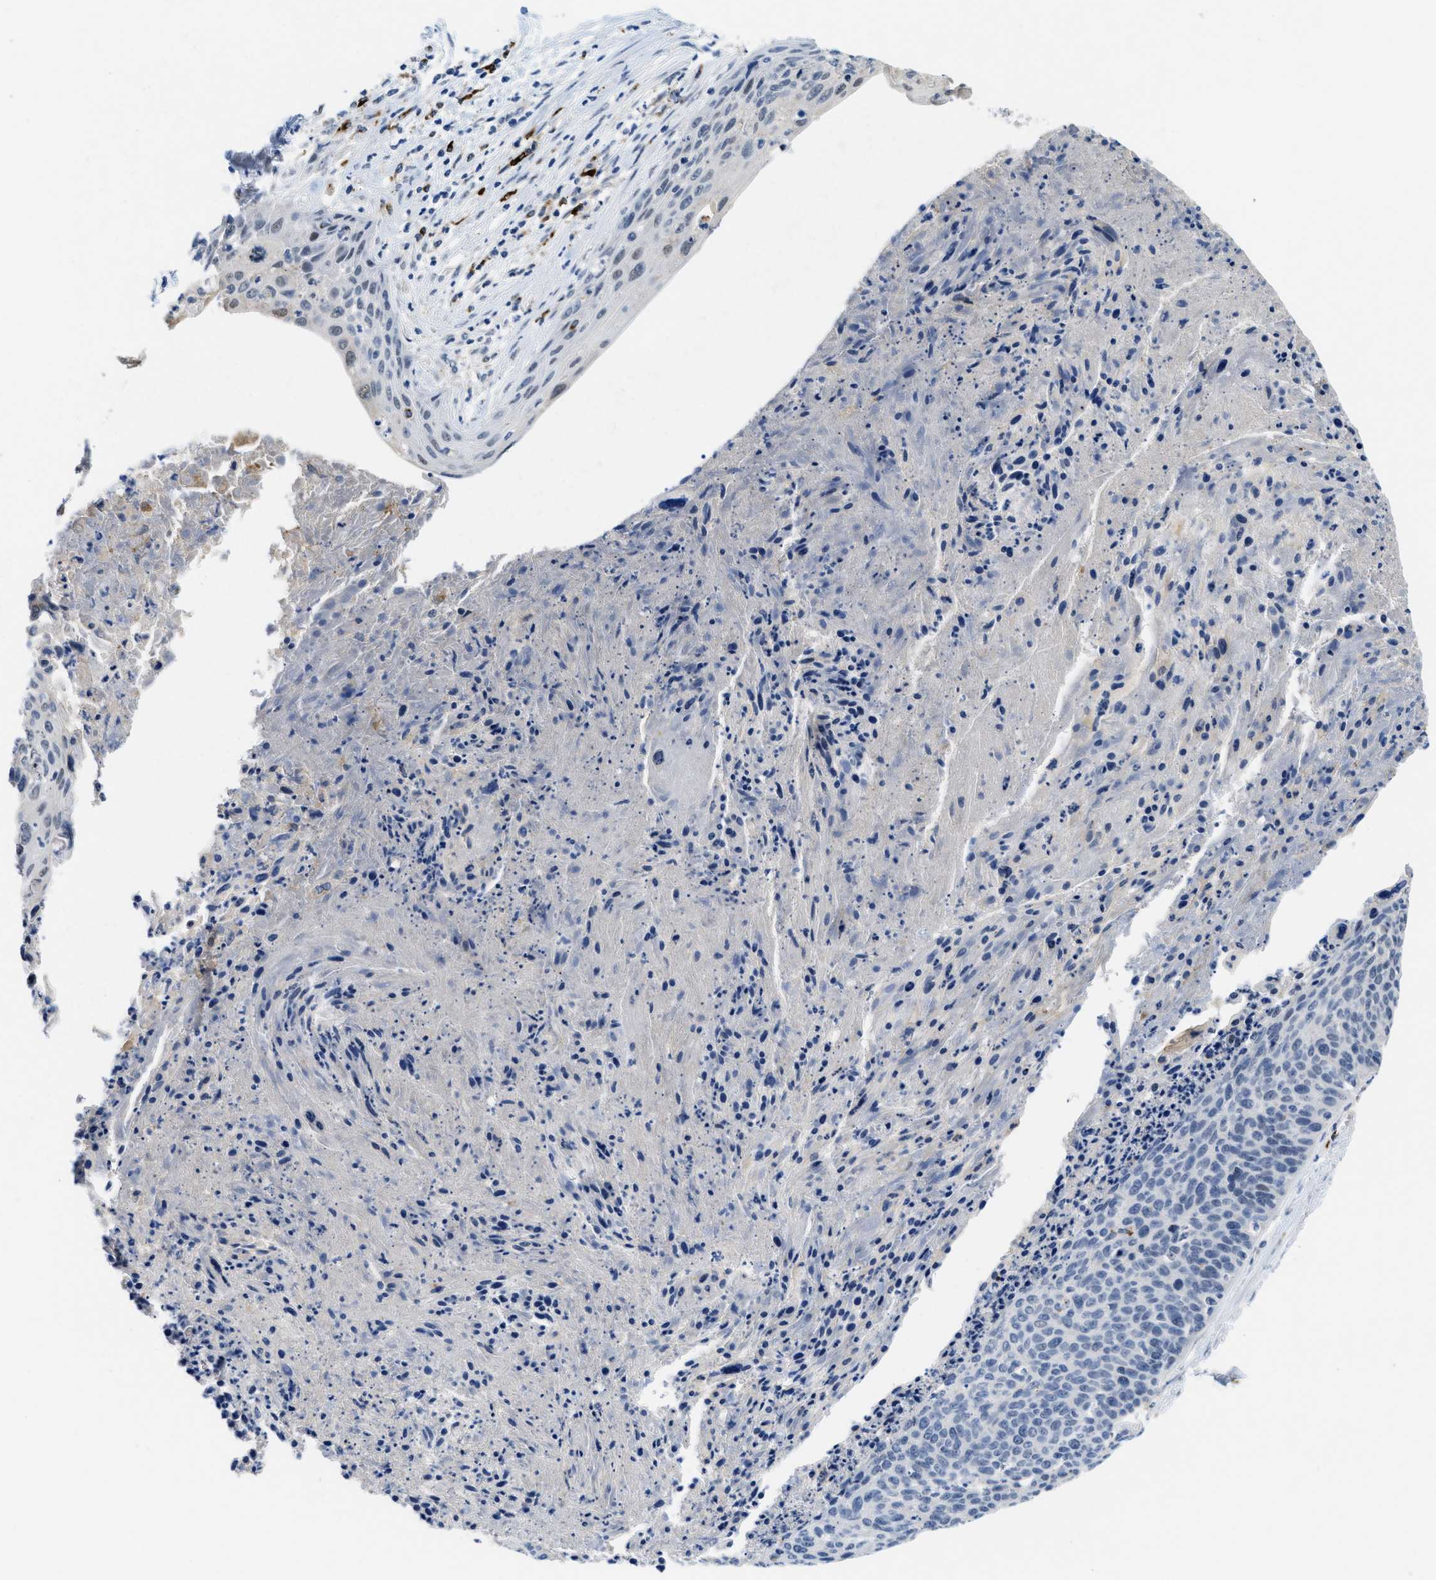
{"staining": {"intensity": "negative", "quantity": "none", "location": "none"}, "tissue": "cervical cancer", "cell_type": "Tumor cells", "image_type": "cancer", "snomed": [{"axis": "morphology", "description": "Squamous cell carcinoma, NOS"}, {"axis": "topography", "description": "Cervix"}], "caption": "Immunohistochemistry micrograph of neoplastic tissue: cervical cancer (squamous cell carcinoma) stained with DAB (3,3'-diaminobenzidine) demonstrates no significant protein positivity in tumor cells.", "gene": "BMPR2", "patient": {"sex": "female", "age": 55}}